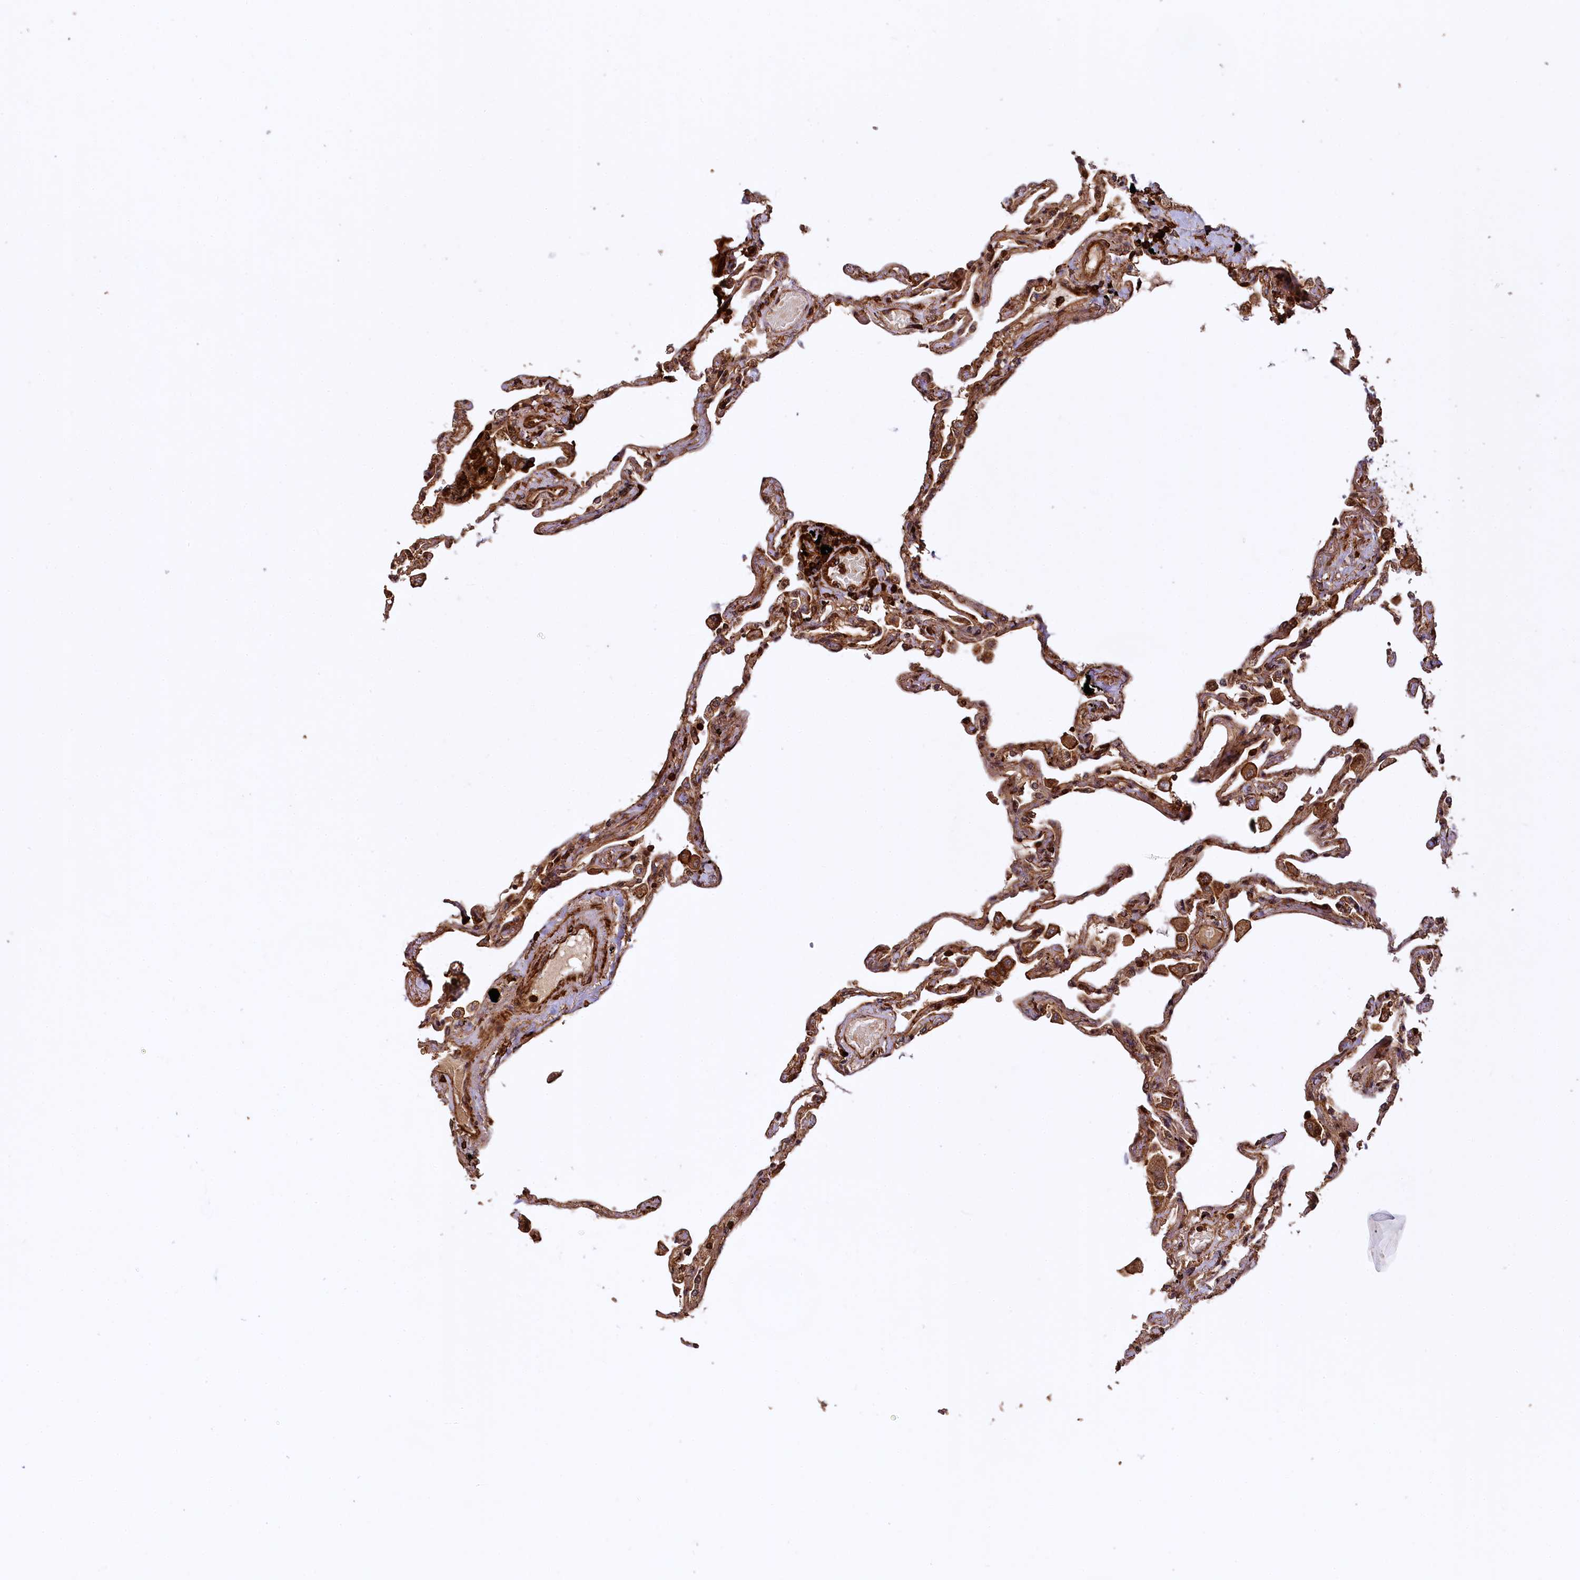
{"staining": {"intensity": "moderate", "quantity": ">75%", "location": "cytoplasmic/membranous"}, "tissue": "lung", "cell_type": "Alveolar cells", "image_type": "normal", "snomed": [{"axis": "morphology", "description": "Normal tissue, NOS"}, {"axis": "topography", "description": "Lung"}], "caption": "Unremarkable lung demonstrates moderate cytoplasmic/membranous staining in about >75% of alveolar cells, visualized by immunohistochemistry. (DAB = brown stain, brightfield microscopy at high magnification).", "gene": "STUB1", "patient": {"sex": "female", "age": 67}}